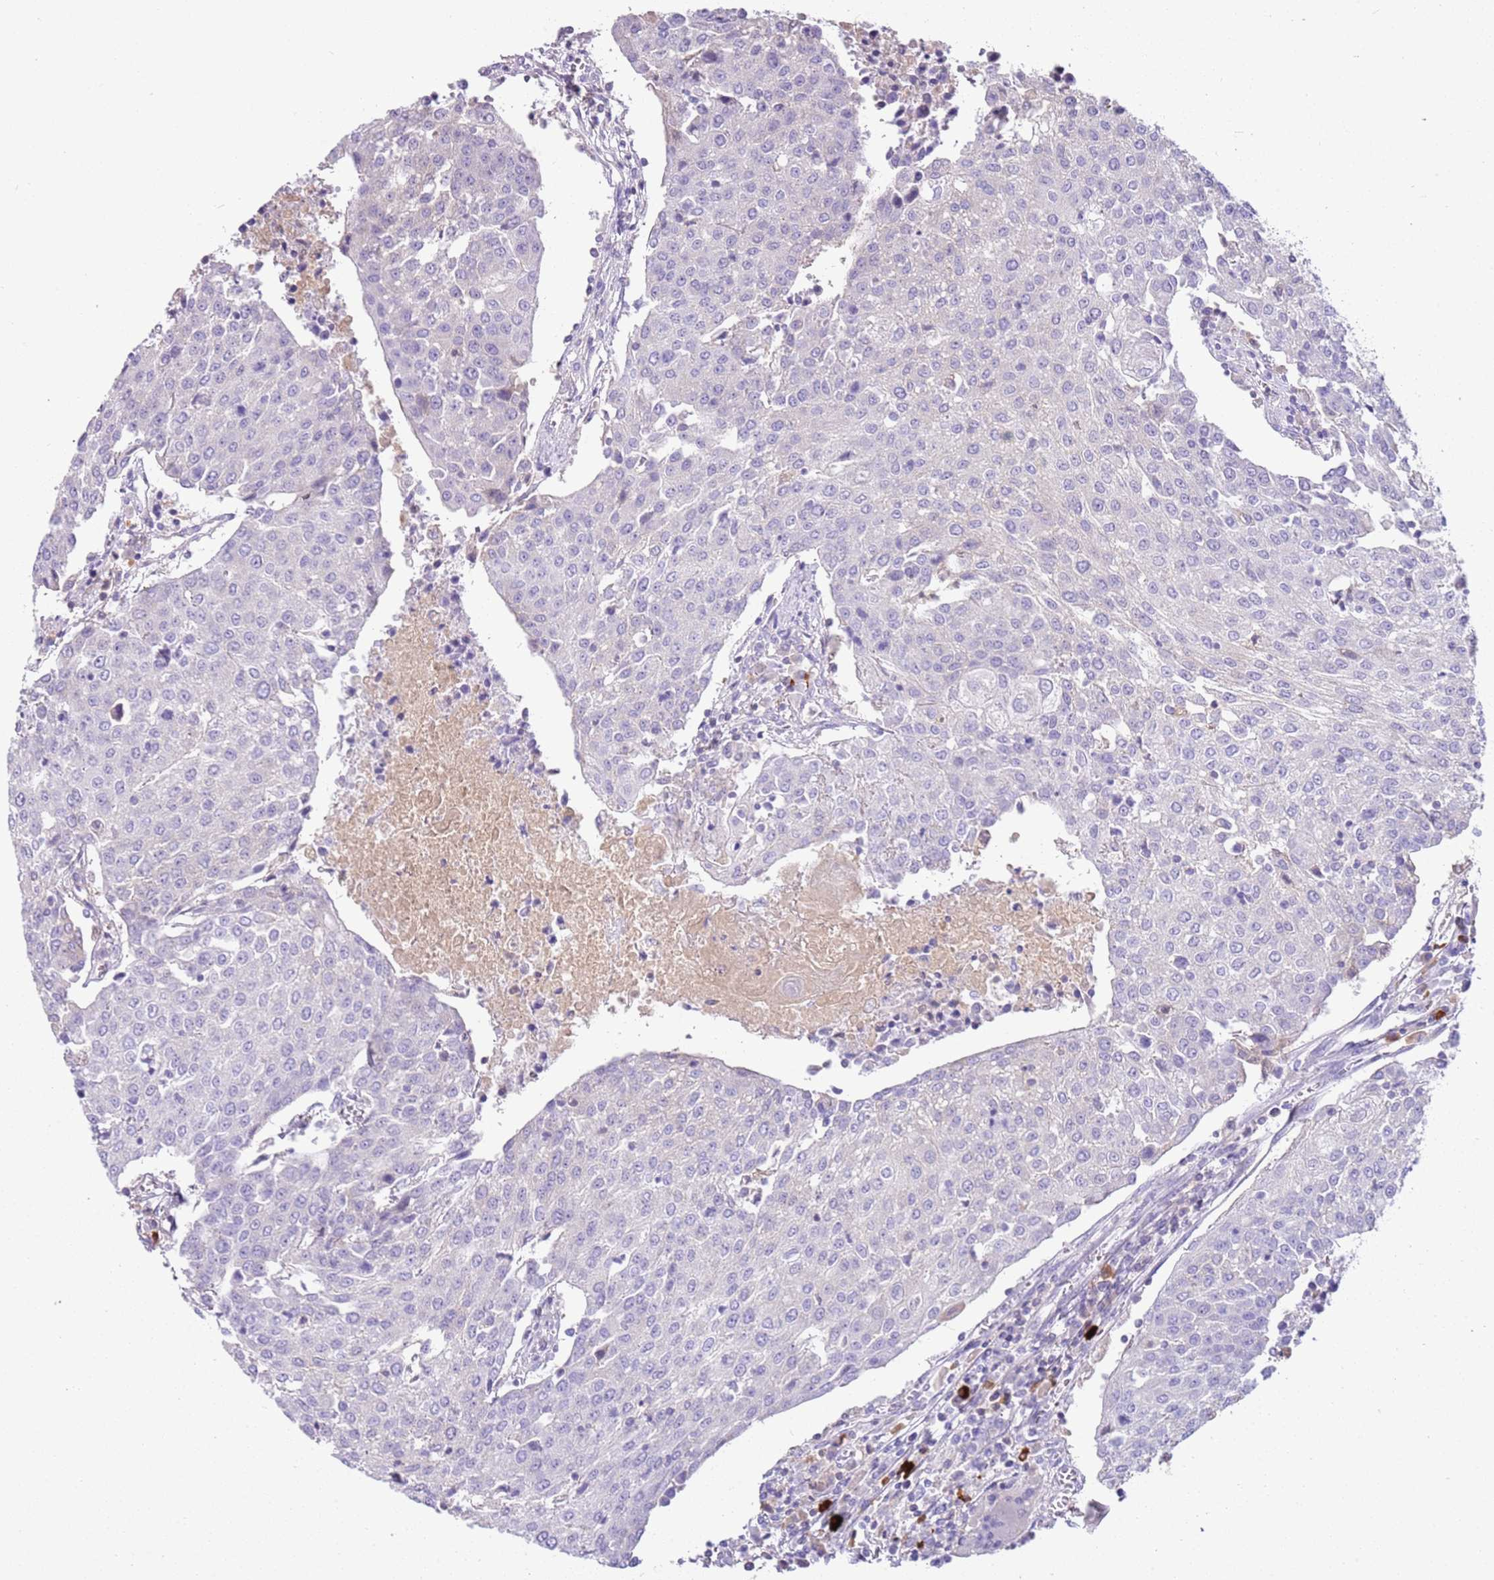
{"staining": {"intensity": "negative", "quantity": "none", "location": "none"}, "tissue": "urothelial cancer", "cell_type": "Tumor cells", "image_type": "cancer", "snomed": [{"axis": "morphology", "description": "Urothelial carcinoma, High grade"}, {"axis": "topography", "description": "Urinary bladder"}], "caption": "DAB immunohistochemical staining of human urothelial carcinoma (high-grade) demonstrates no significant staining in tumor cells.", "gene": "IGKV3D-11", "patient": {"sex": "female", "age": 85}}